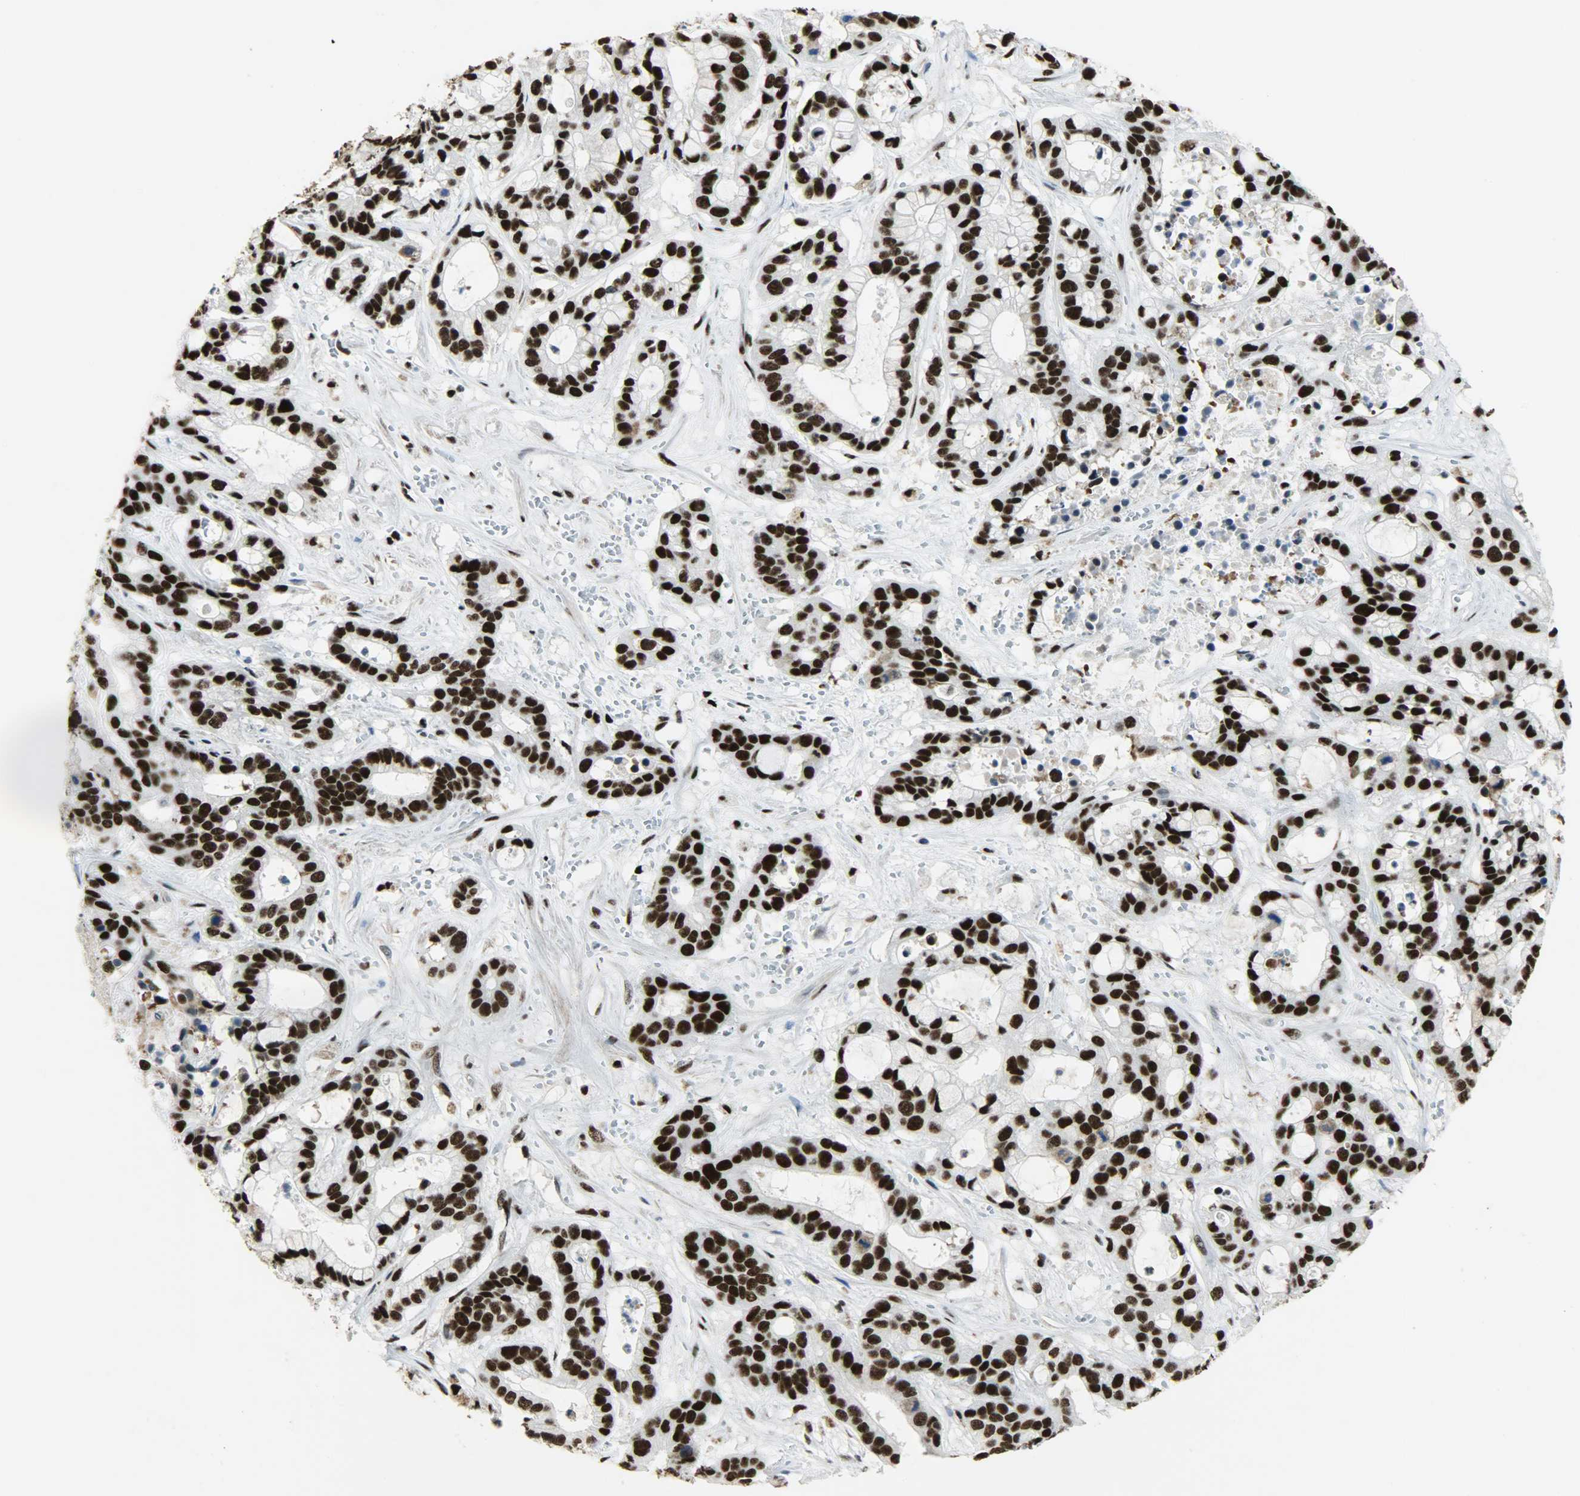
{"staining": {"intensity": "strong", "quantity": ">75%", "location": "nuclear"}, "tissue": "liver cancer", "cell_type": "Tumor cells", "image_type": "cancer", "snomed": [{"axis": "morphology", "description": "Cholangiocarcinoma"}, {"axis": "topography", "description": "Liver"}], "caption": "High-magnification brightfield microscopy of liver cancer stained with DAB (3,3'-diaminobenzidine) (brown) and counterstained with hematoxylin (blue). tumor cells exhibit strong nuclear expression is appreciated in about>75% of cells. The staining was performed using DAB (3,3'-diaminobenzidine), with brown indicating positive protein expression. Nuclei are stained blue with hematoxylin.", "gene": "SSB", "patient": {"sex": "female", "age": 65}}